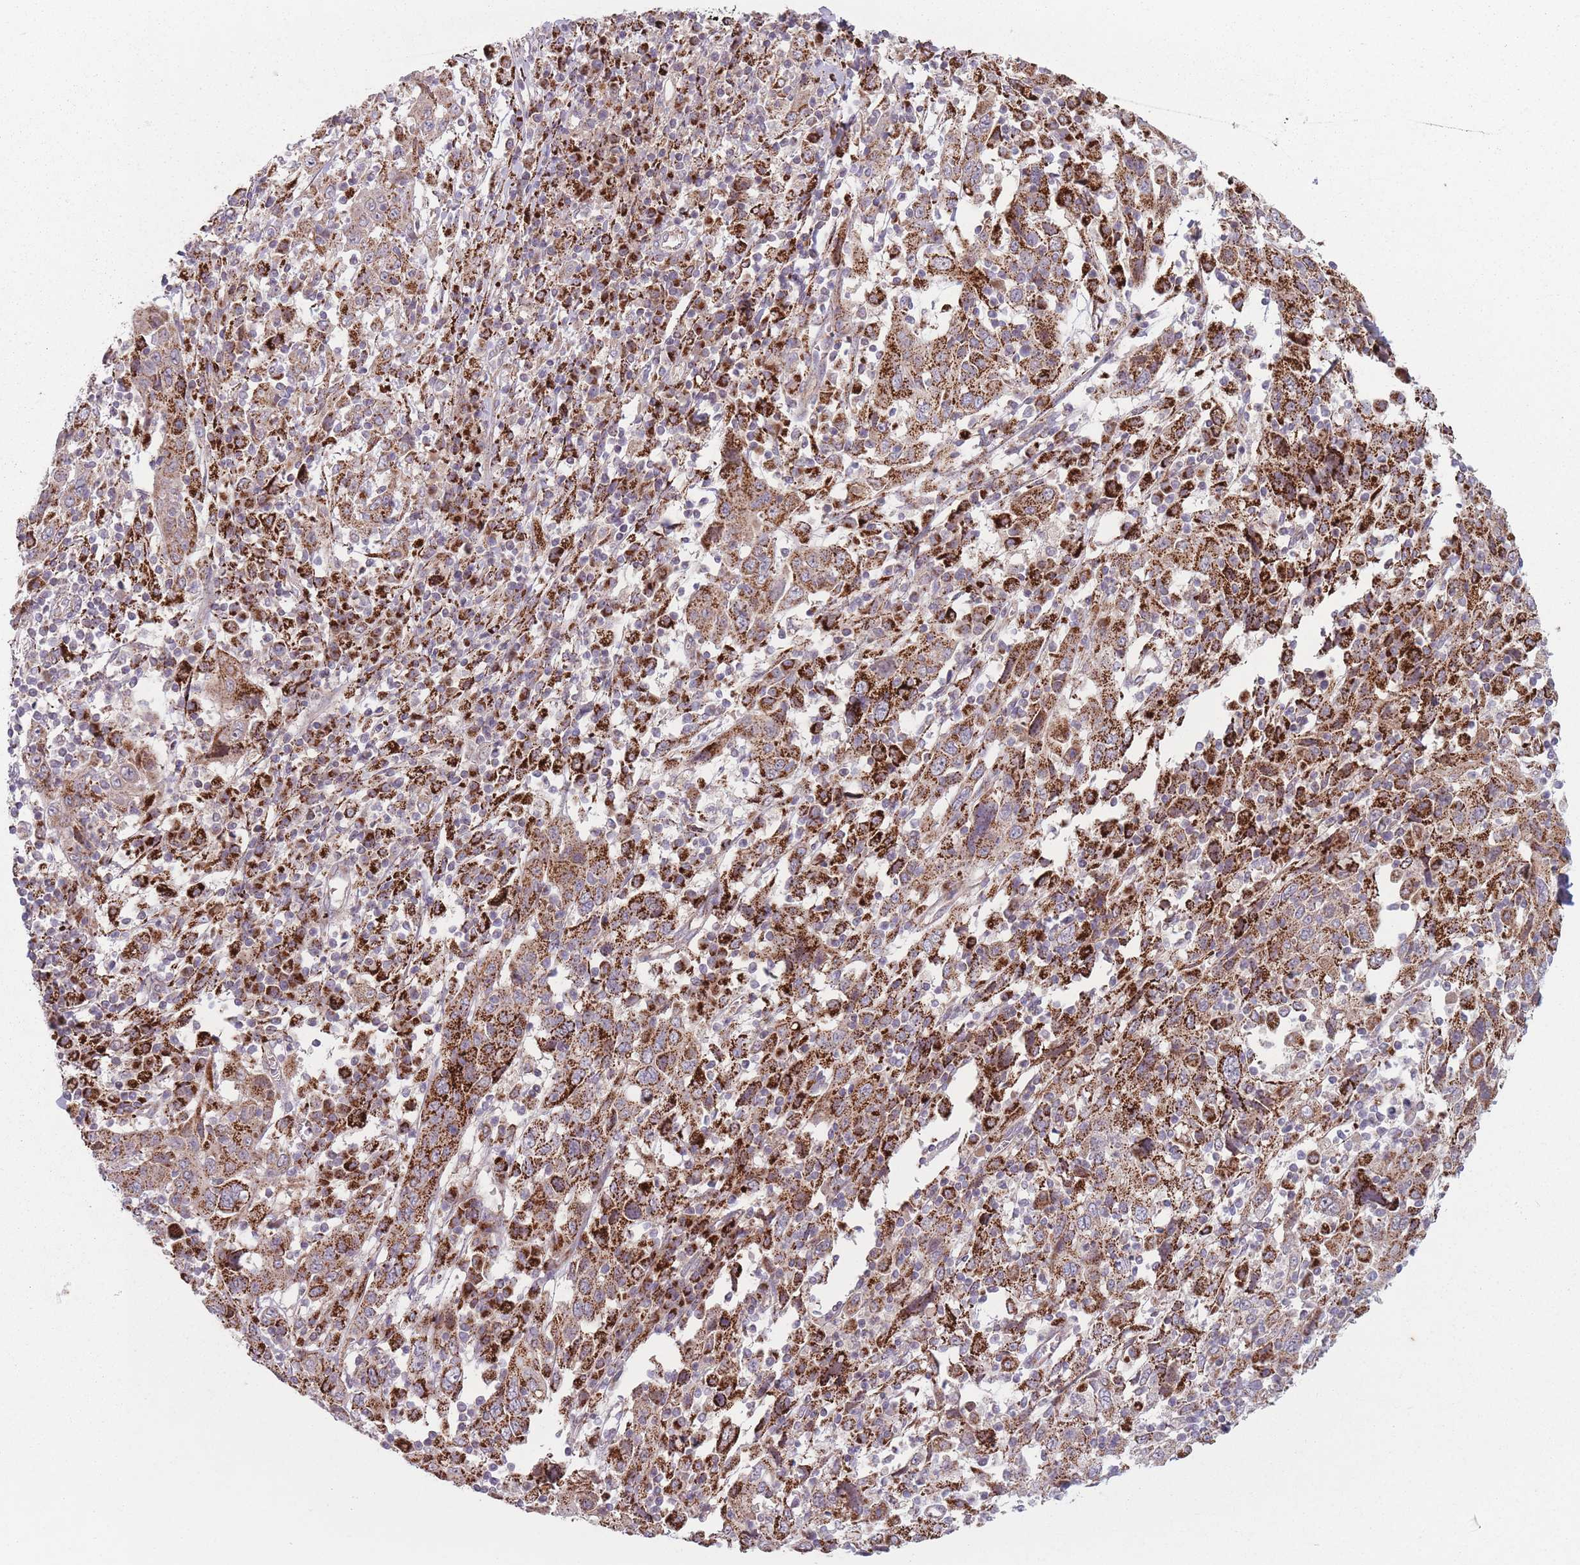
{"staining": {"intensity": "strong", "quantity": "25%-75%", "location": "cytoplasmic/membranous"}, "tissue": "cervical cancer", "cell_type": "Tumor cells", "image_type": "cancer", "snomed": [{"axis": "morphology", "description": "Squamous cell carcinoma, NOS"}, {"axis": "topography", "description": "Cervix"}], "caption": "Protein staining of cervical cancer tissue exhibits strong cytoplasmic/membranous expression in about 25%-75% of tumor cells. (IHC, brightfield microscopy, high magnification).", "gene": "OR10Q1", "patient": {"sex": "female", "age": 46}}